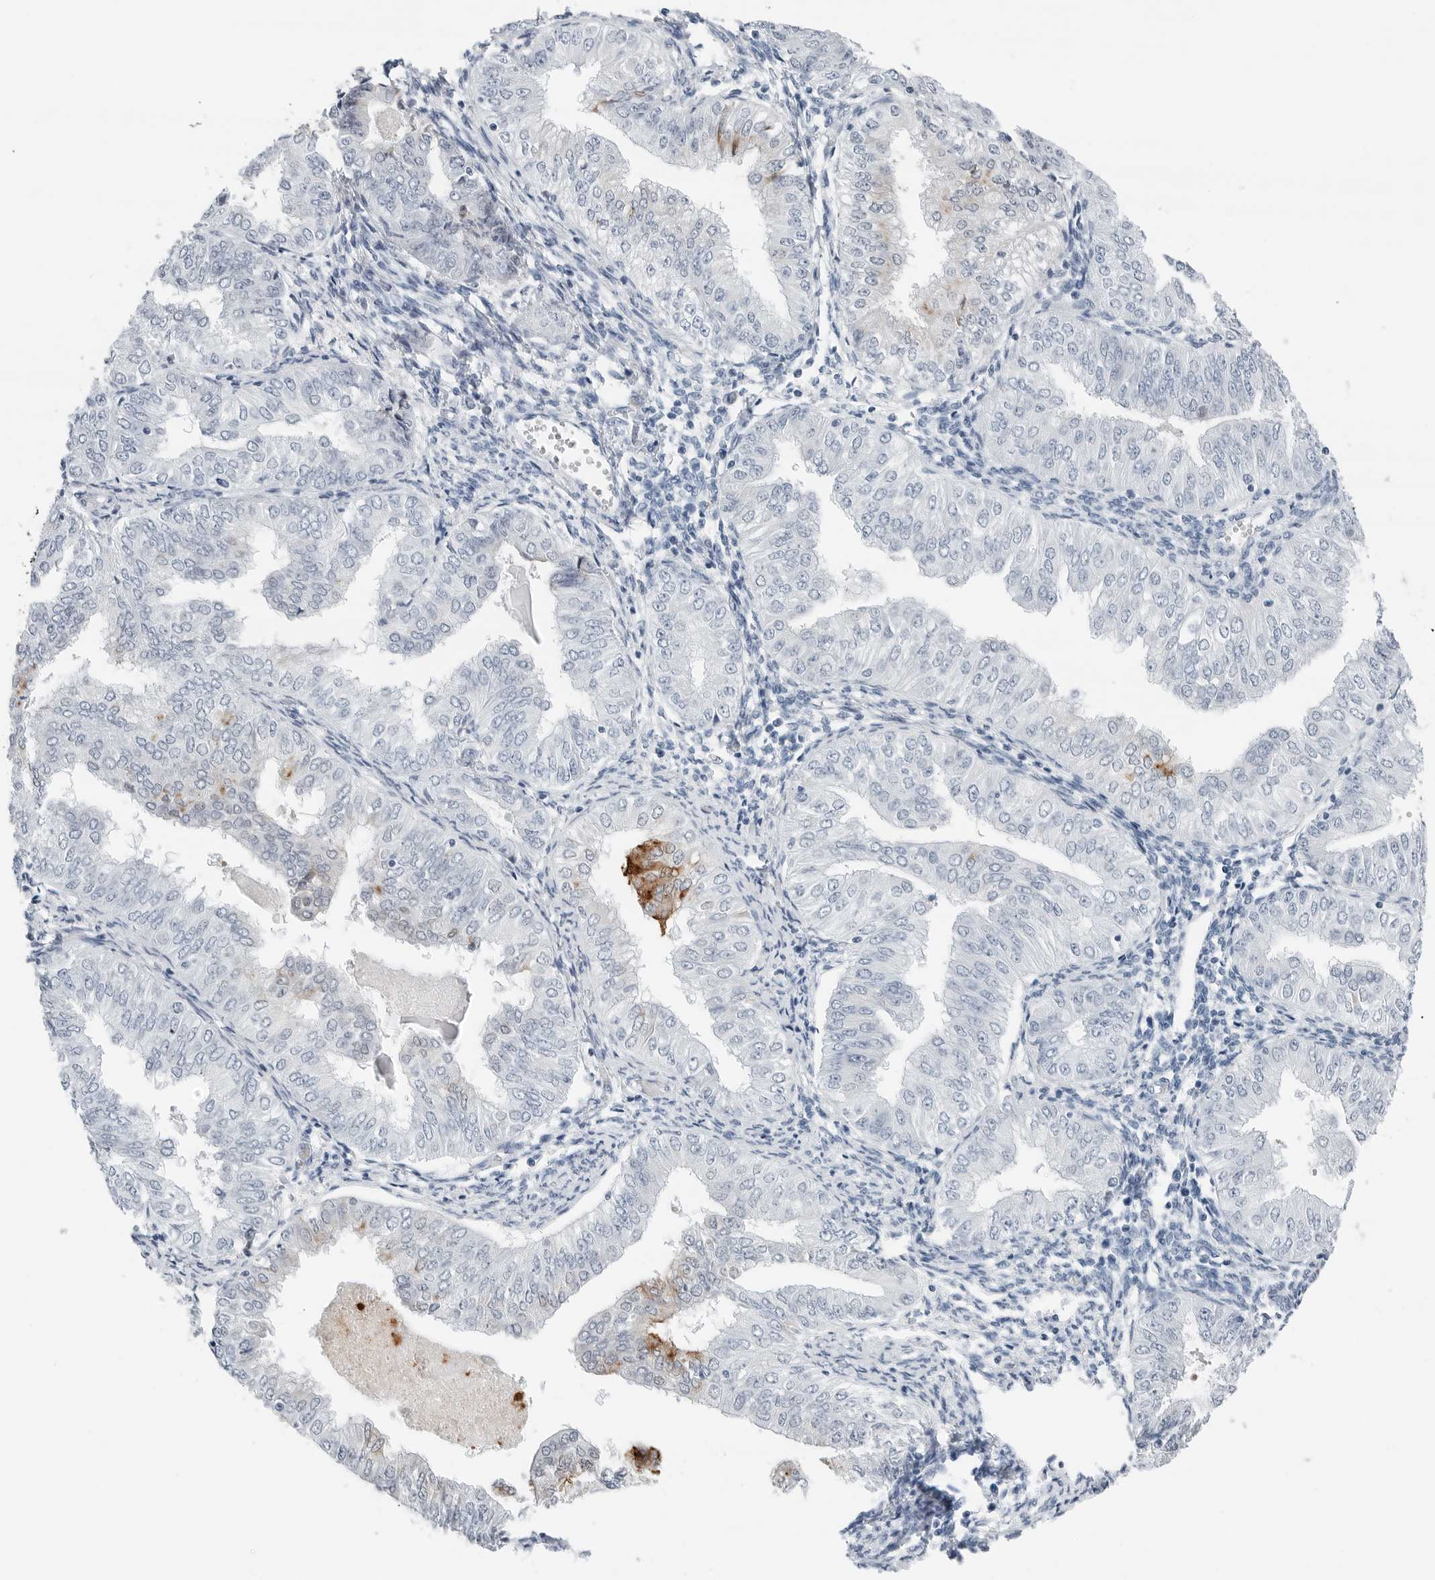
{"staining": {"intensity": "moderate", "quantity": "<25%", "location": "cytoplasmic/membranous"}, "tissue": "endometrial cancer", "cell_type": "Tumor cells", "image_type": "cancer", "snomed": [{"axis": "morphology", "description": "Normal tissue, NOS"}, {"axis": "morphology", "description": "Adenocarcinoma, NOS"}, {"axis": "topography", "description": "Endometrium"}], "caption": "The image demonstrates staining of endometrial cancer, revealing moderate cytoplasmic/membranous protein expression (brown color) within tumor cells.", "gene": "SLPI", "patient": {"sex": "female", "age": 53}}